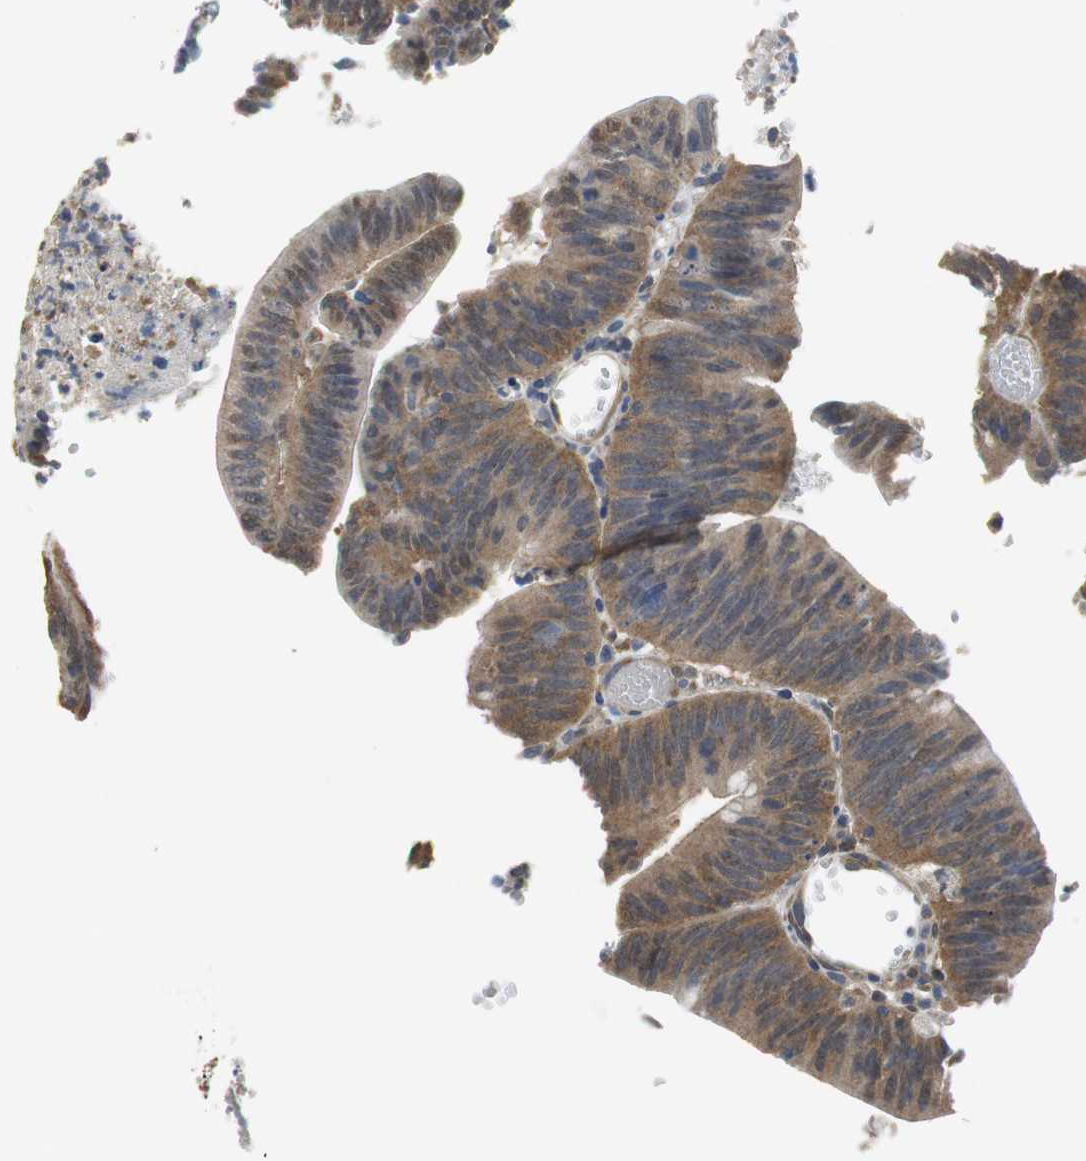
{"staining": {"intensity": "moderate", "quantity": ">75%", "location": "cytoplasmic/membranous"}, "tissue": "colorectal cancer", "cell_type": "Tumor cells", "image_type": "cancer", "snomed": [{"axis": "morphology", "description": "Adenocarcinoma, NOS"}, {"axis": "topography", "description": "Rectum"}], "caption": "IHC of colorectal cancer demonstrates medium levels of moderate cytoplasmic/membranous expression in about >75% of tumor cells.", "gene": "UBQLN2", "patient": {"sex": "female", "age": 66}}